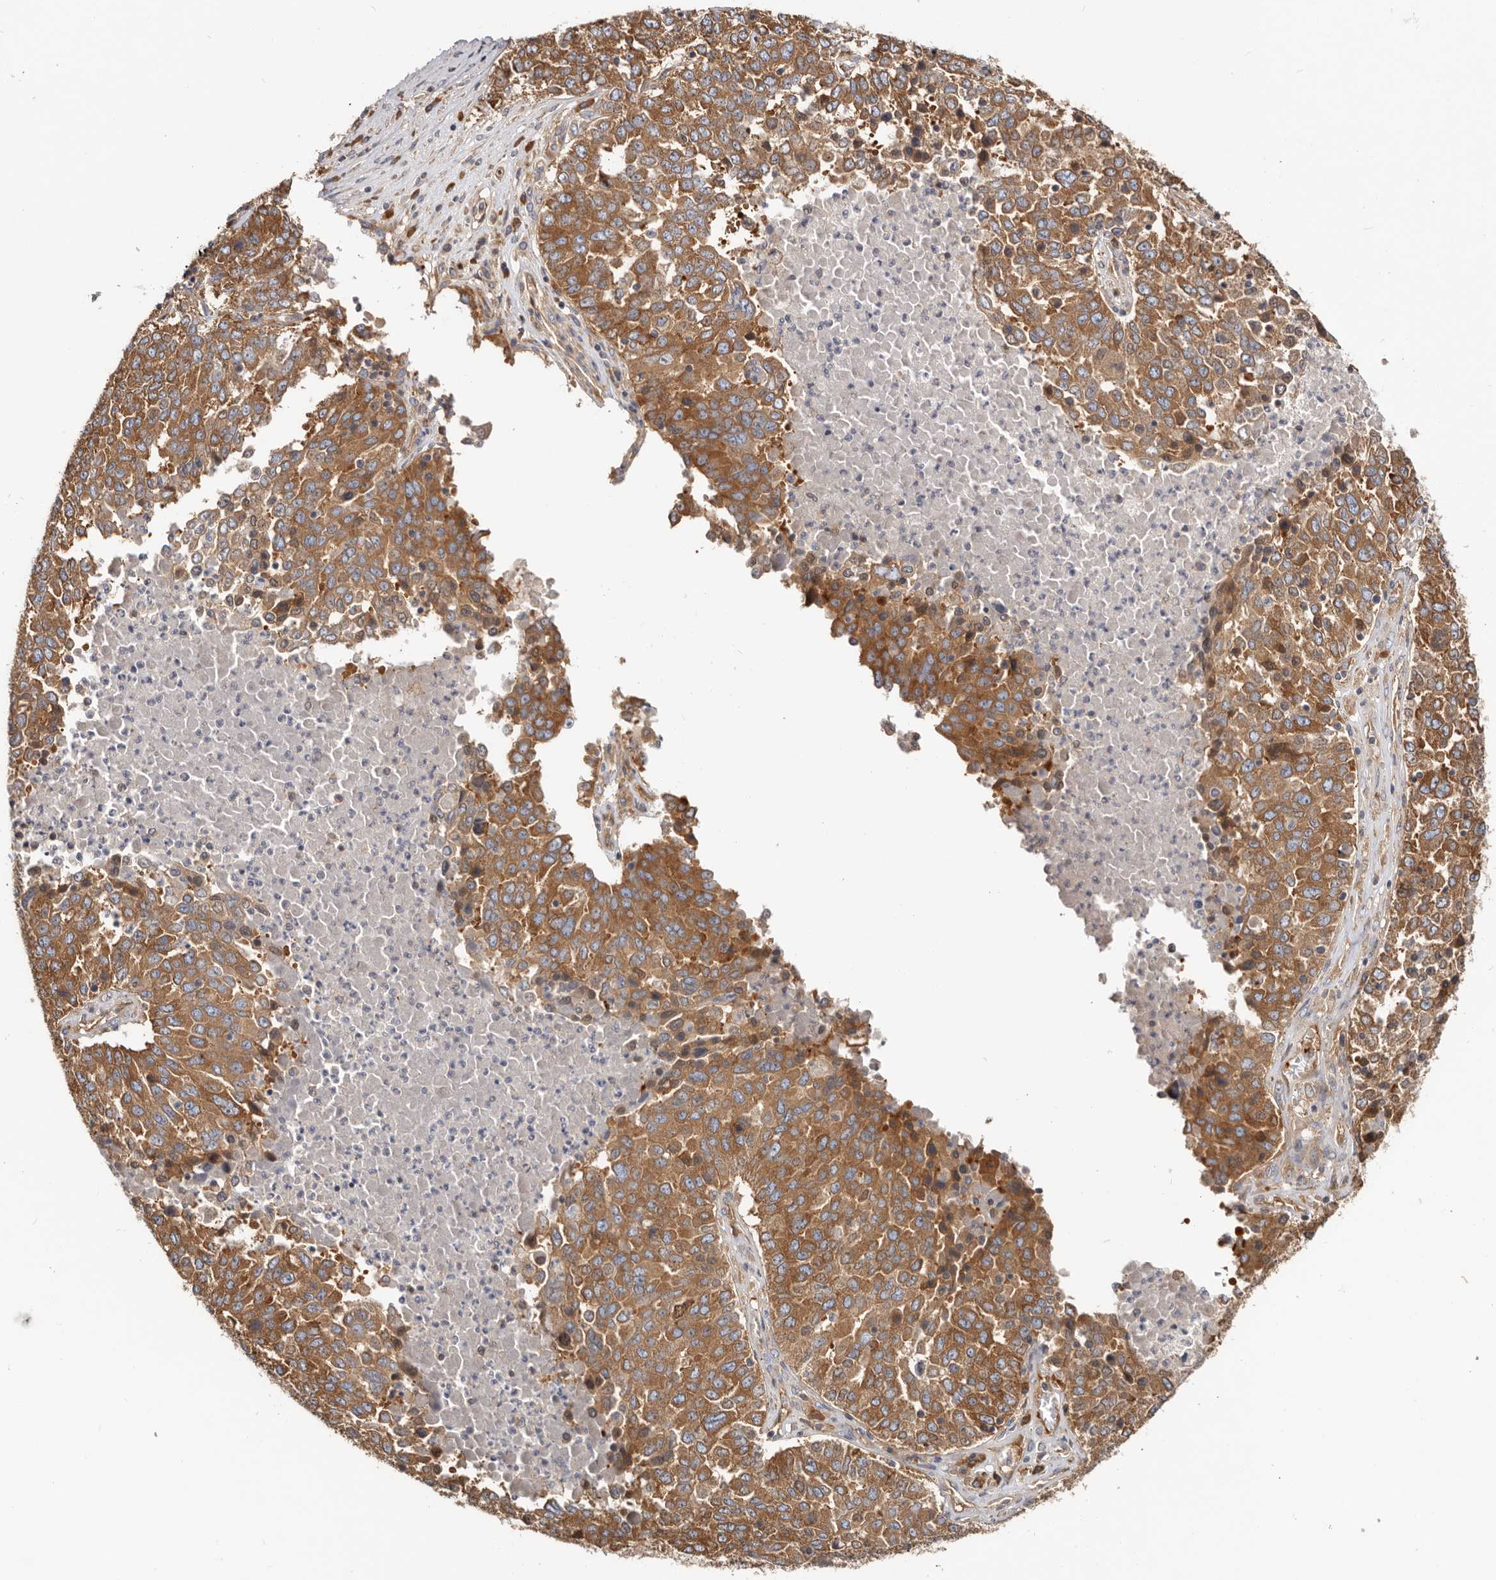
{"staining": {"intensity": "moderate", "quantity": ">75%", "location": "cytoplasmic/membranous"}, "tissue": "ovarian cancer", "cell_type": "Tumor cells", "image_type": "cancer", "snomed": [{"axis": "morphology", "description": "Carcinoma, endometroid"}, {"axis": "topography", "description": "Ovary"}], "caption": "An immunohistochemistry micrograph of neoplastic tissue is shown. Protein staining in brown highlights moderate cytoplasmic/membranous positivity in ovarian cancer within tumor cells.", "gene": "EPRS1", "patient": {"sex": "female", "age": 62}}